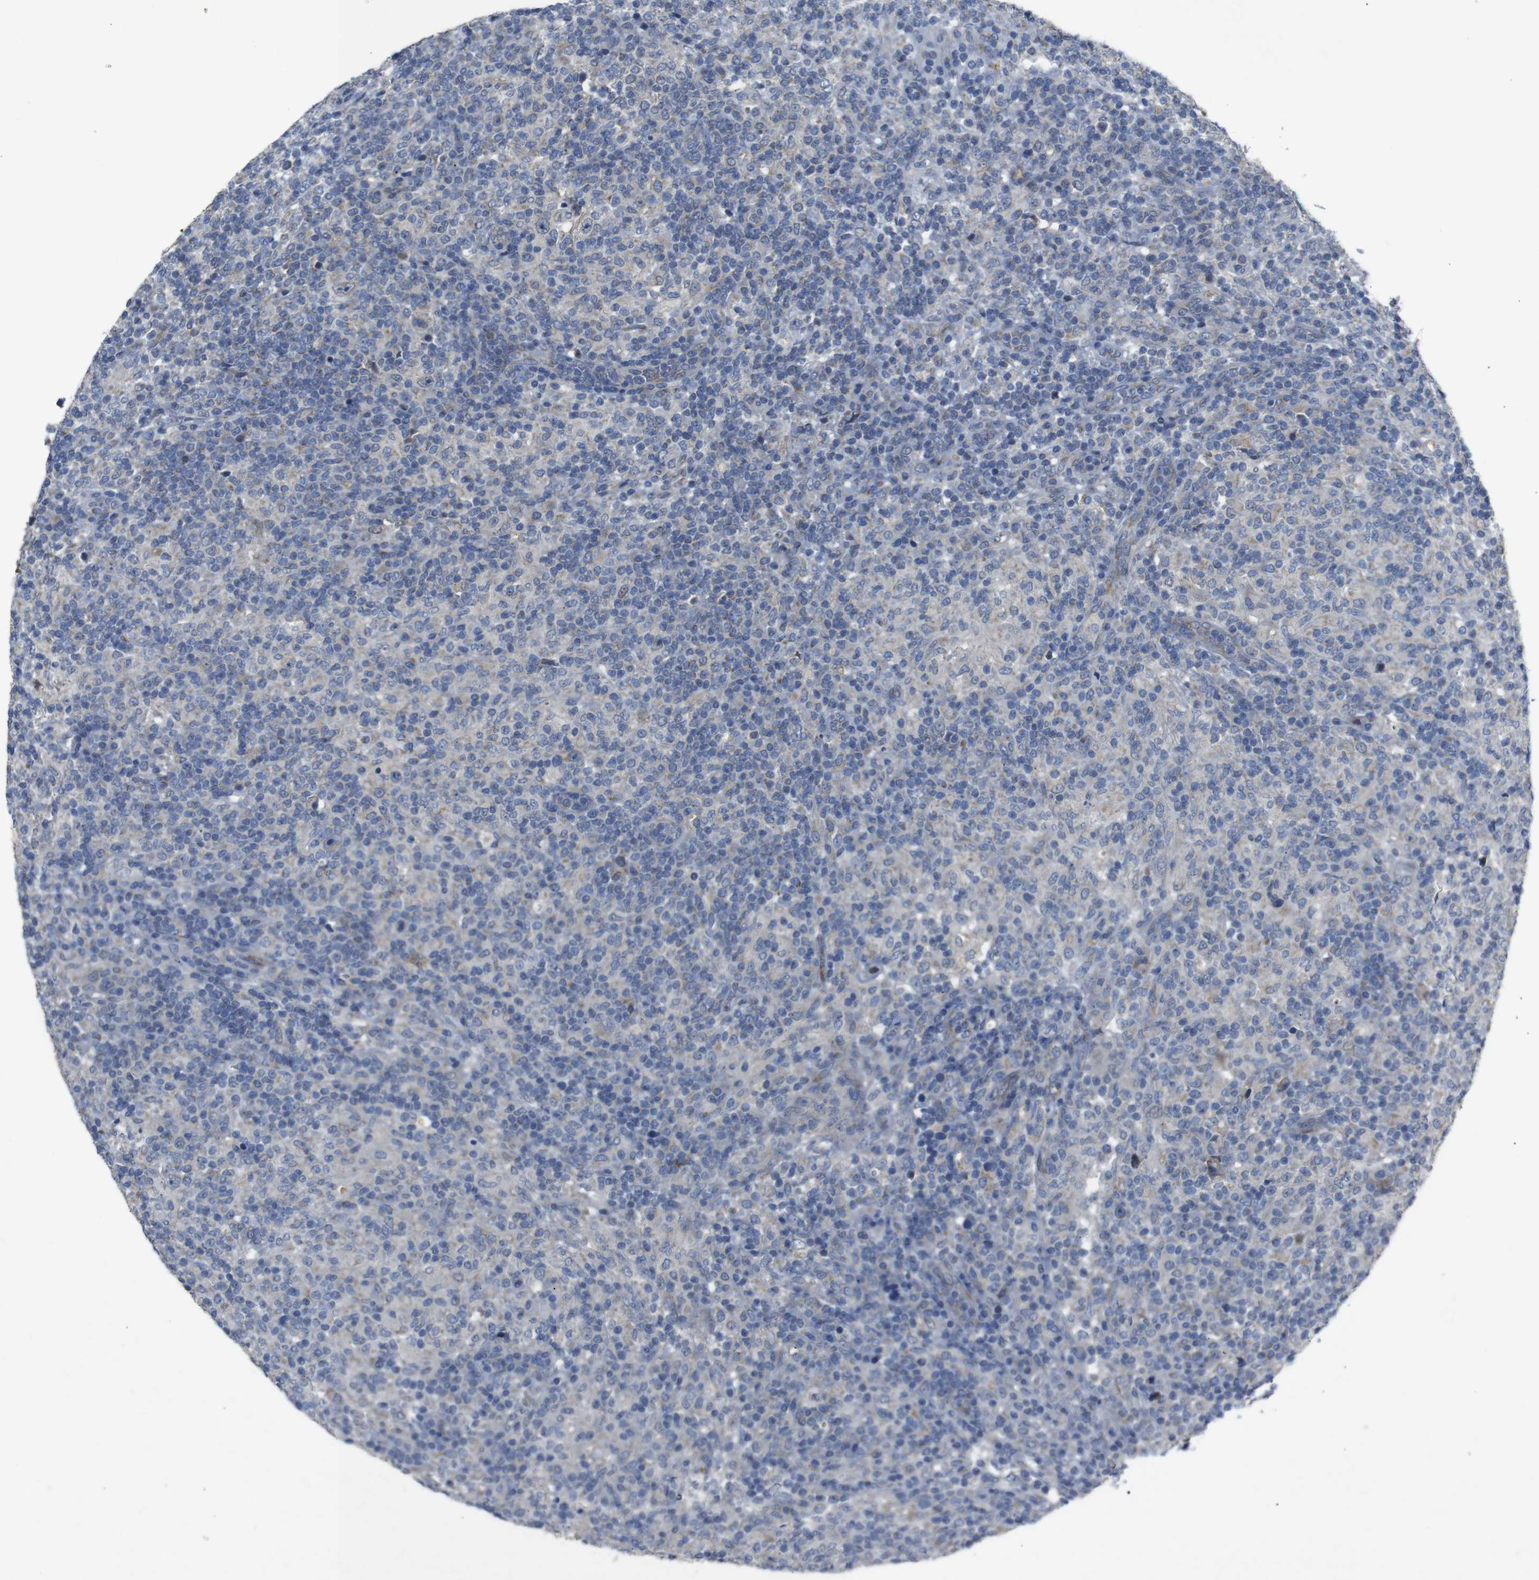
{"staining": {"intensity": "moderate", "quantity": "<25%", "location": "cytoplasmic/membranous"}, "tissue": "lymphoma", "cell_type": "Tumor cells", "image_type": "cancer", "snomed": [{"axis": "morphology", "description": "Hodgkin's disease, NOS"}, {"axis": "topography", "description": "Lymph node"}], "caption": "DAB (3,3'-diaminobenzidine) immunohistochemical staining of human Hodgkin's disease exhibits moderate cytoplasmic/membranous protein staining in about <25% of tumor cells.", "gene": "CHST10", "patient": {"sex": "male", "age": 70}}